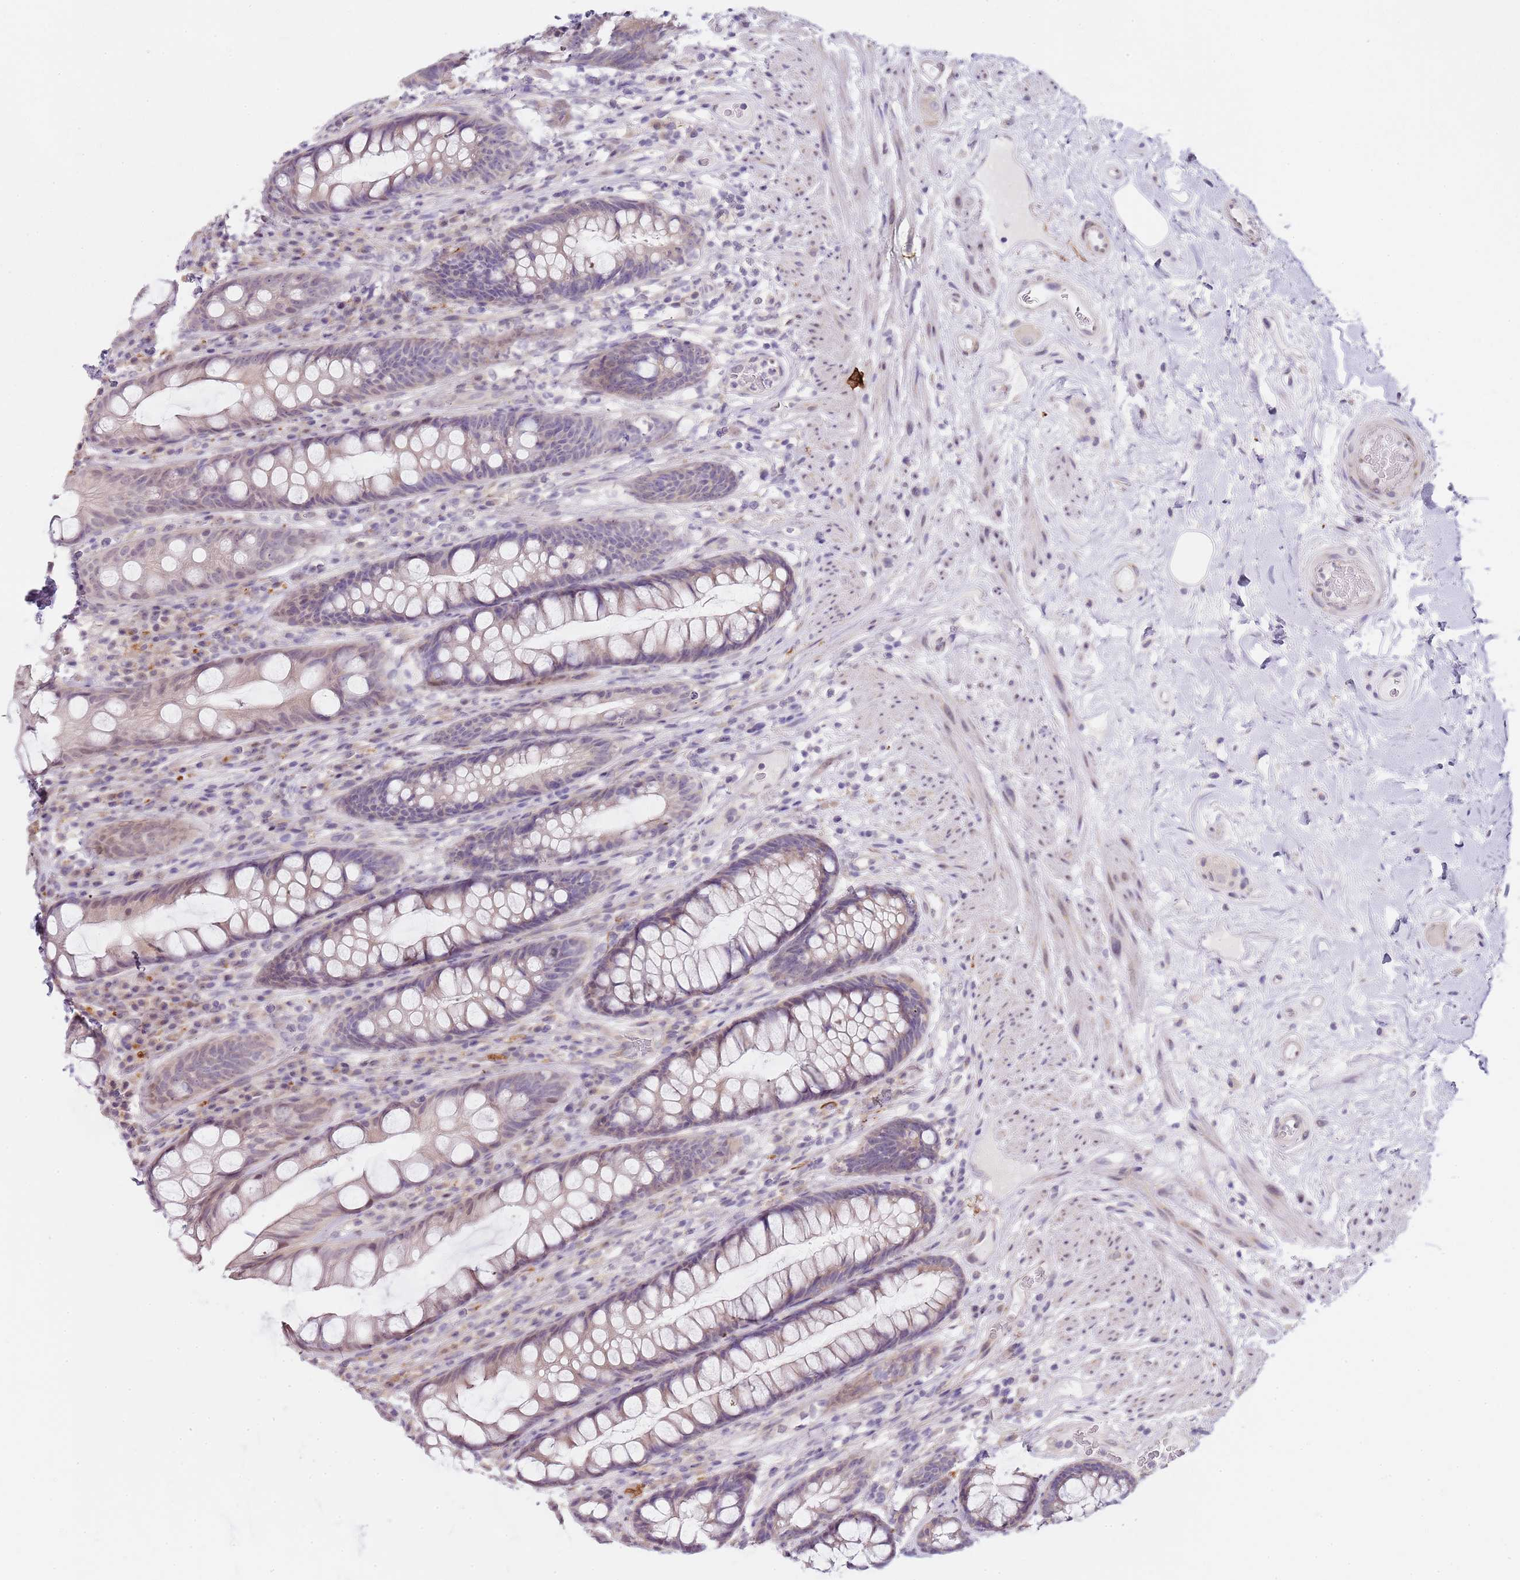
{"staining": {"intensity": "weak", "quantity": "25%-75%", "location": "cytoplasmic/membranous,nuclear"}, "tissue": "rectum", "cell_type": "Glandular cells", "image_type": "normal", "snomed": [{"axis": "morphology", "description": "Normal tissue, NOS"}, {"axis": "topography", "description": "Rectum"}], "caption": "The image shows immunohistochemical staining of unremarkable rectum. There is weak cytoplasmic/membranous,nuclear expression is present in about 25%-75% of glandular cells. (IHC, brightfield microscopy, high magnification).", "gene": "TBC1D9", "patient": {"sex": "male", "age": 74}}